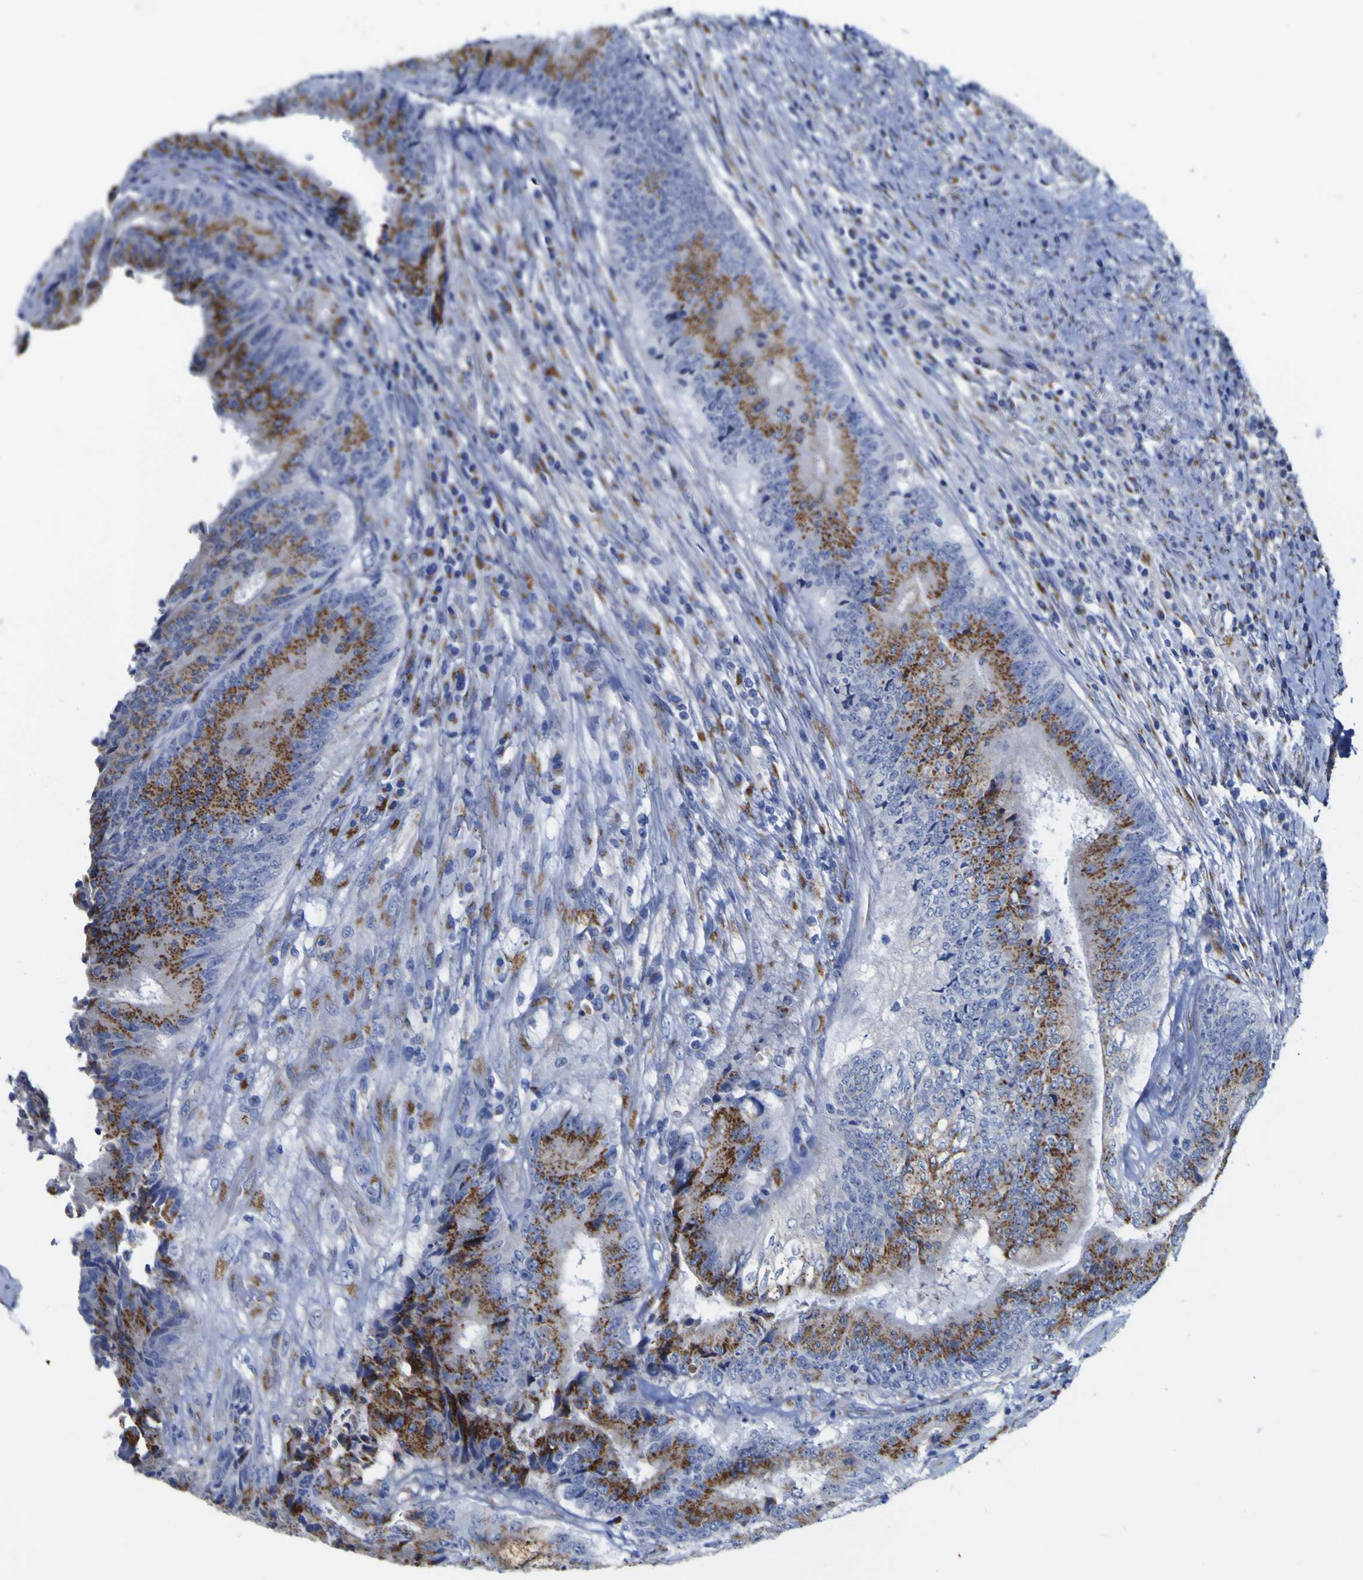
{"staining": {"intensity": "moderate", "quantity": ">75%", "location": "cytoplasmic/membranous"}, "tissue": "colorectal cancer", "cell_type": "Tumor cells", "image_type": "cancer", "snomed": [{"axis": "morphology", "description": "Adenocarcinoma, NOS"}, {"axis": "topography", "description": "Rectum"}], "caption": "Immunohistochemistry (IHC) histopathology image of neoplastic tissue: colorectal cancer stained using immunohistochemistry (IHC) reveals medium levels of moderate protein expression localized specifically in the cytoplasmic/membranous of tumor cells, appearing as a cytoplasmic/membranous brown color.", "gene": "GOLM1", "patient": {"sex": "male", "age": 72}}